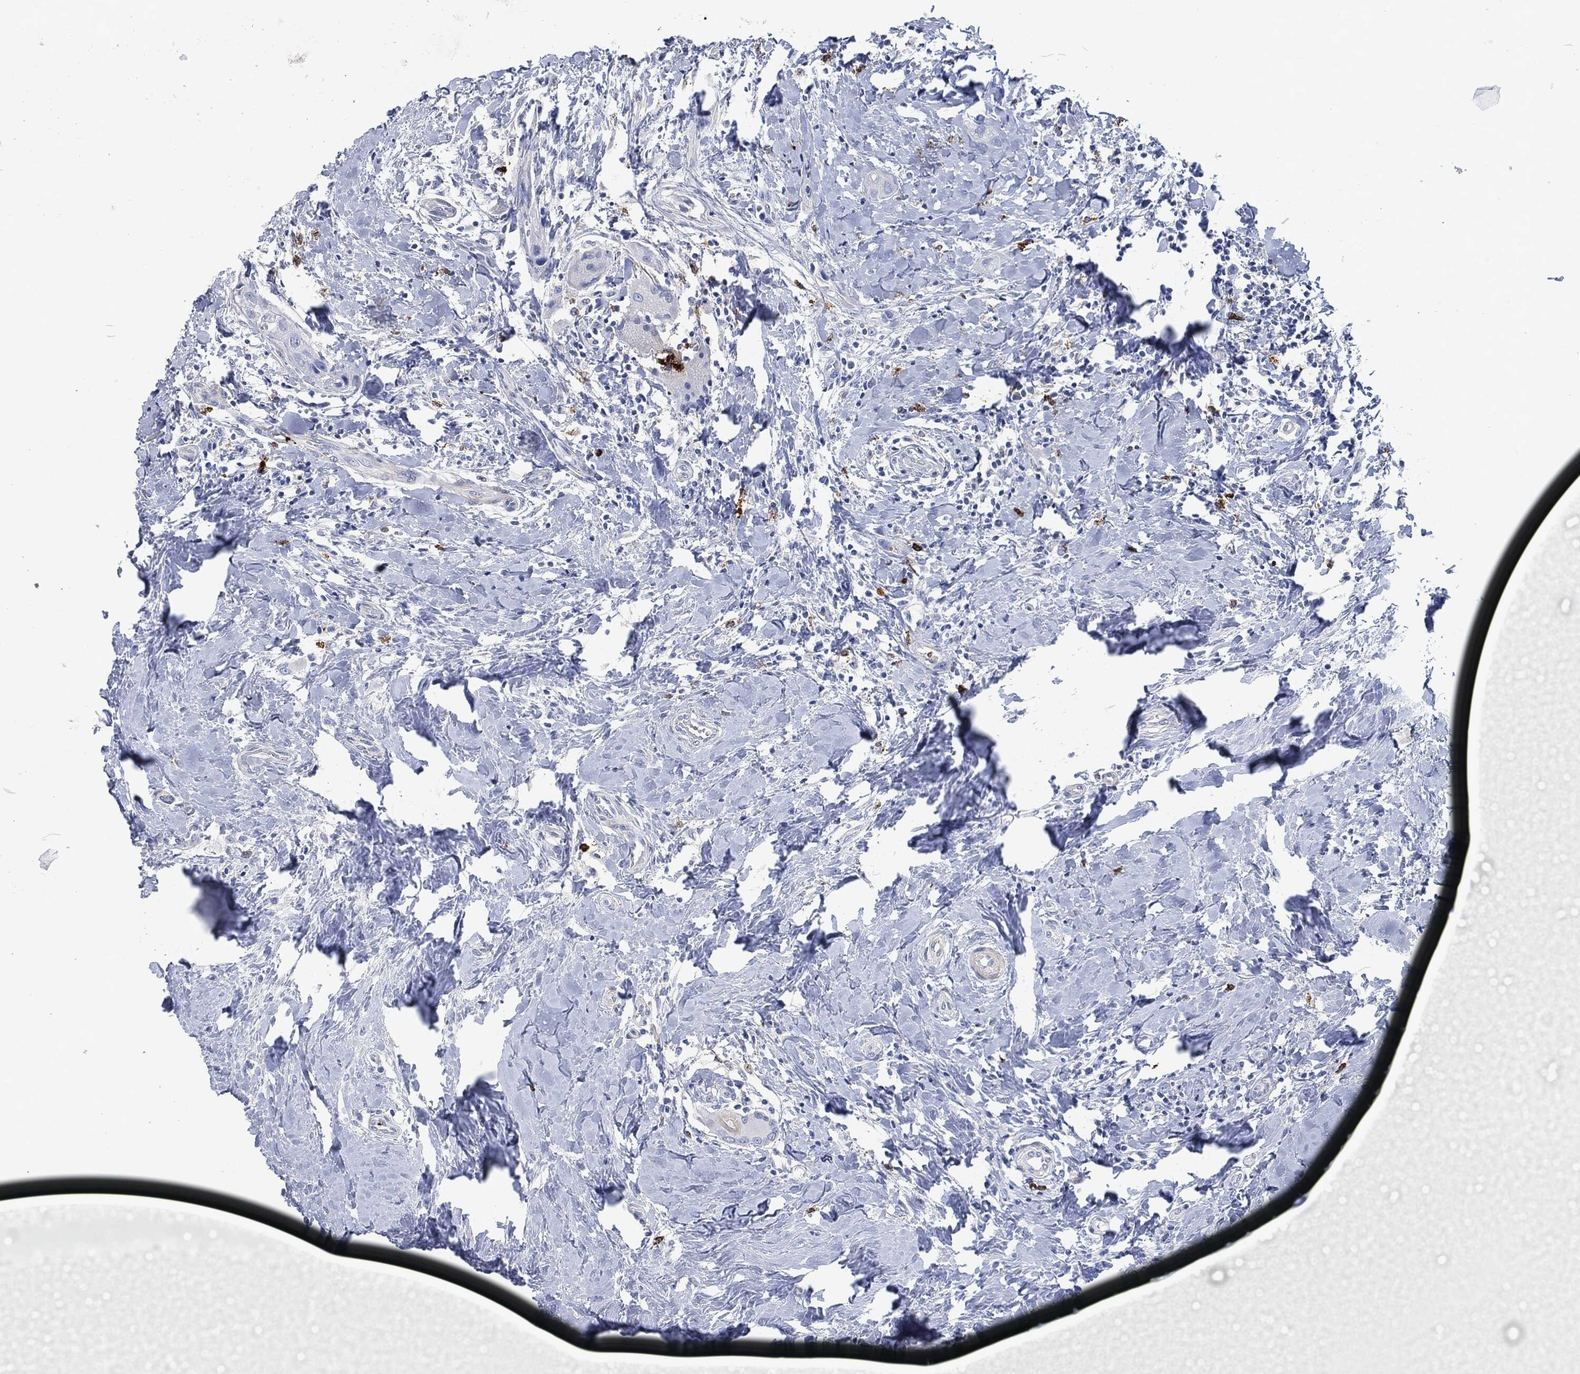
{"staining": {"intensity": "negative", "quantity": "none", "location": "none"}, "tissue": "head and neck cancer", "cell_type": "Tumor cells", "image_type": "cancer", "snomed": [{"axis": "morphology", "description": "Normal tissue, NOS"}, {"axis": "morphology", "description": "Squamous cell carcinoma, NOS"}, {"axis": "topography", "description": "Skeletal muscle"}, {"axis": "topography", "description": "Head-Neck"}], "caption": "DAB immunohistochemical staining of squamous cell carcinoma (head and neck) reveals no significant staining in tumor cells.", "gene": "MPO", "patient": {"sex": "male", "age": 51}}